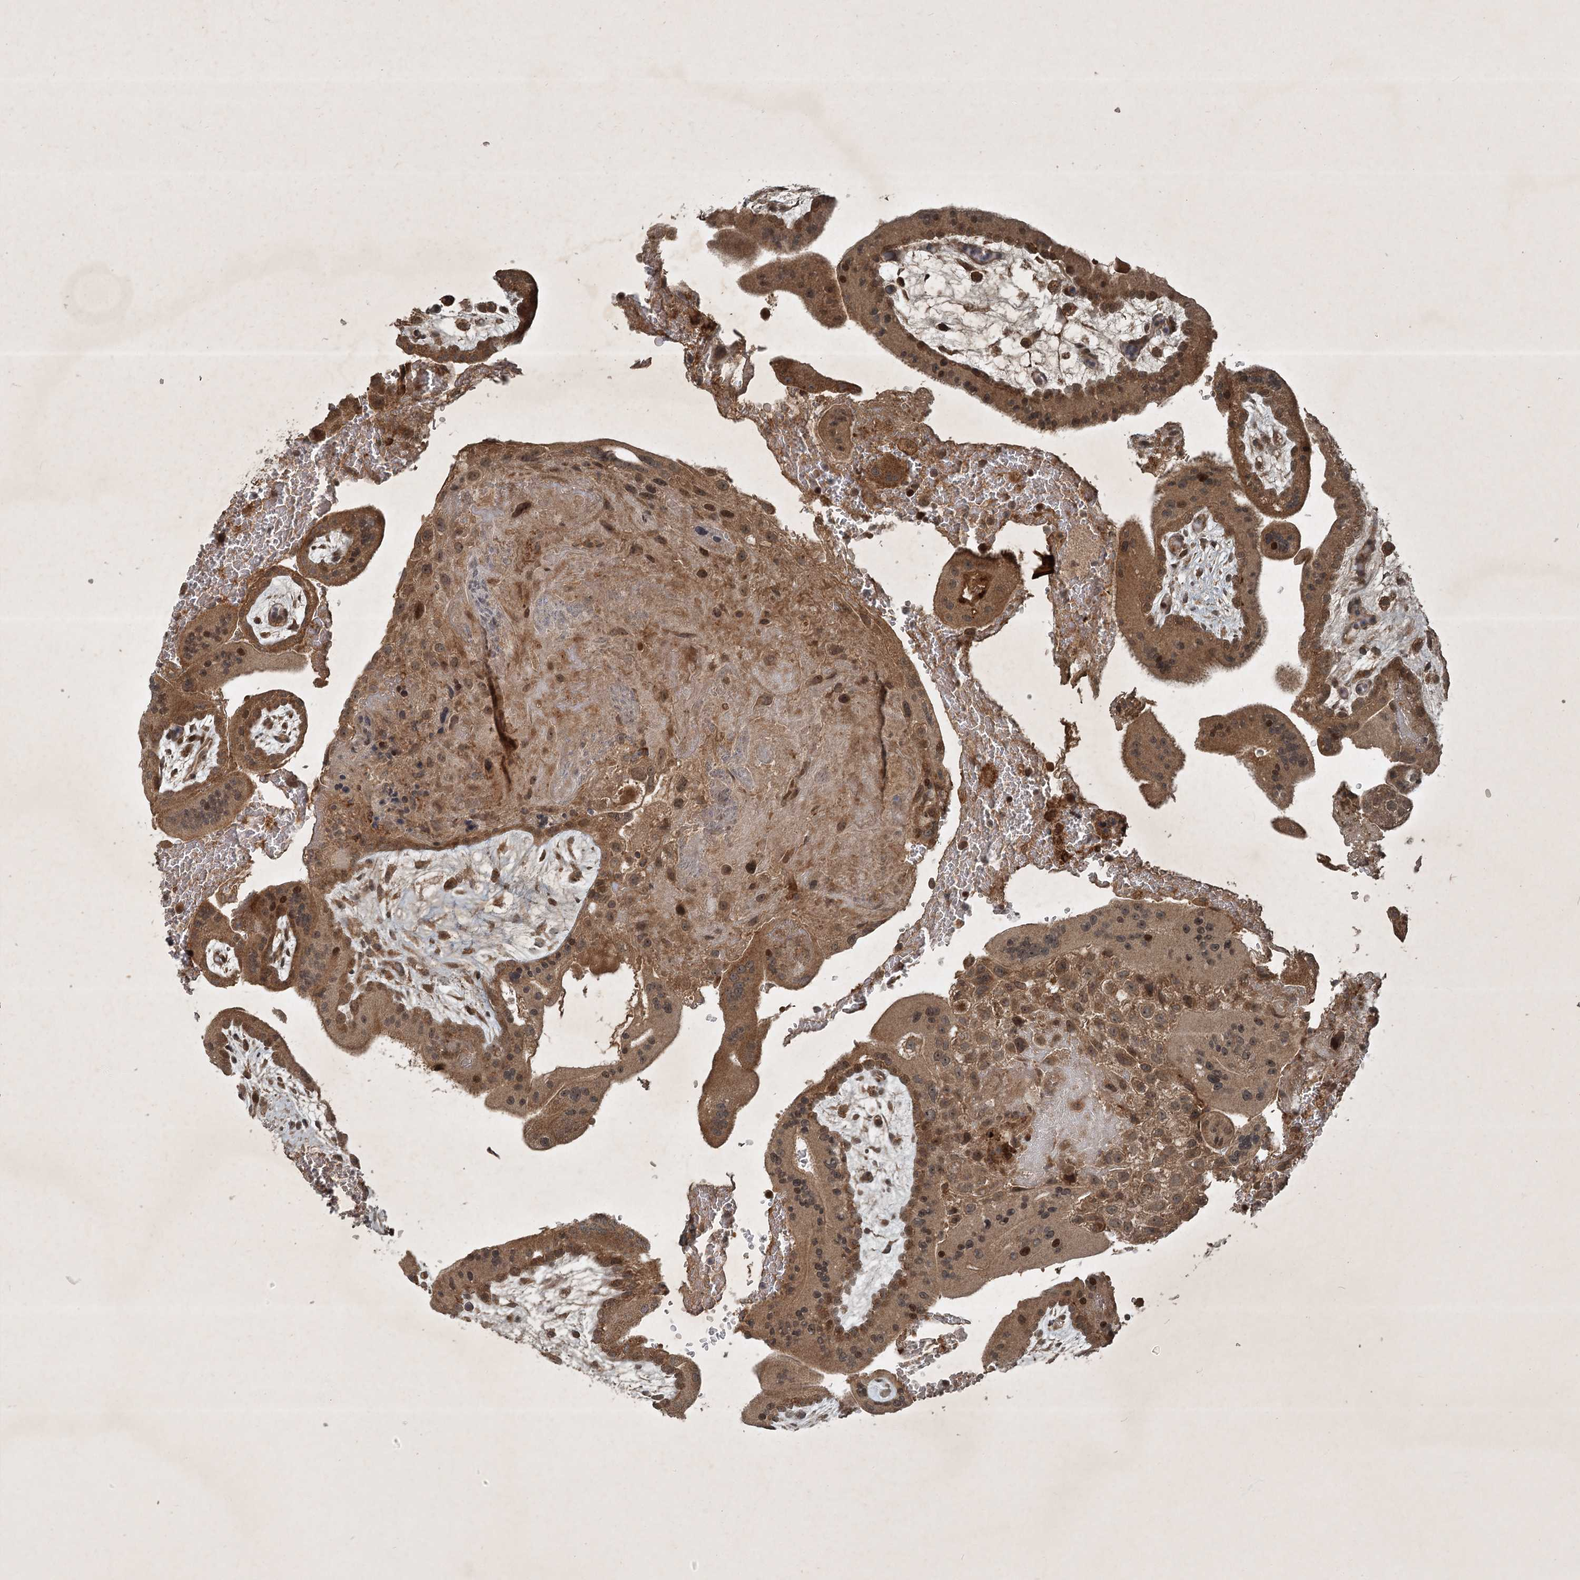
{"staining": {"intensity": "moderate", "quantity": ">75%", "location": "cytoplasmic/membranous,nuclear"}, "tissue": "placenta", "cell_type": "Decidual cells", "image_type": "normal", "snomed": [{"axis": "morphology", "description": "Normal tissue, NOS"}, {"axis": "topography", "description": "Placenta"}], "caption": "Brown immunohistochemical staining in normal human placenta reveals moderate cytoplasmic/membranous,nuclear staining in about >75% of decidual cells.", "gene": "UNC93A", "patient": {"sex": "female", "age": 35}}